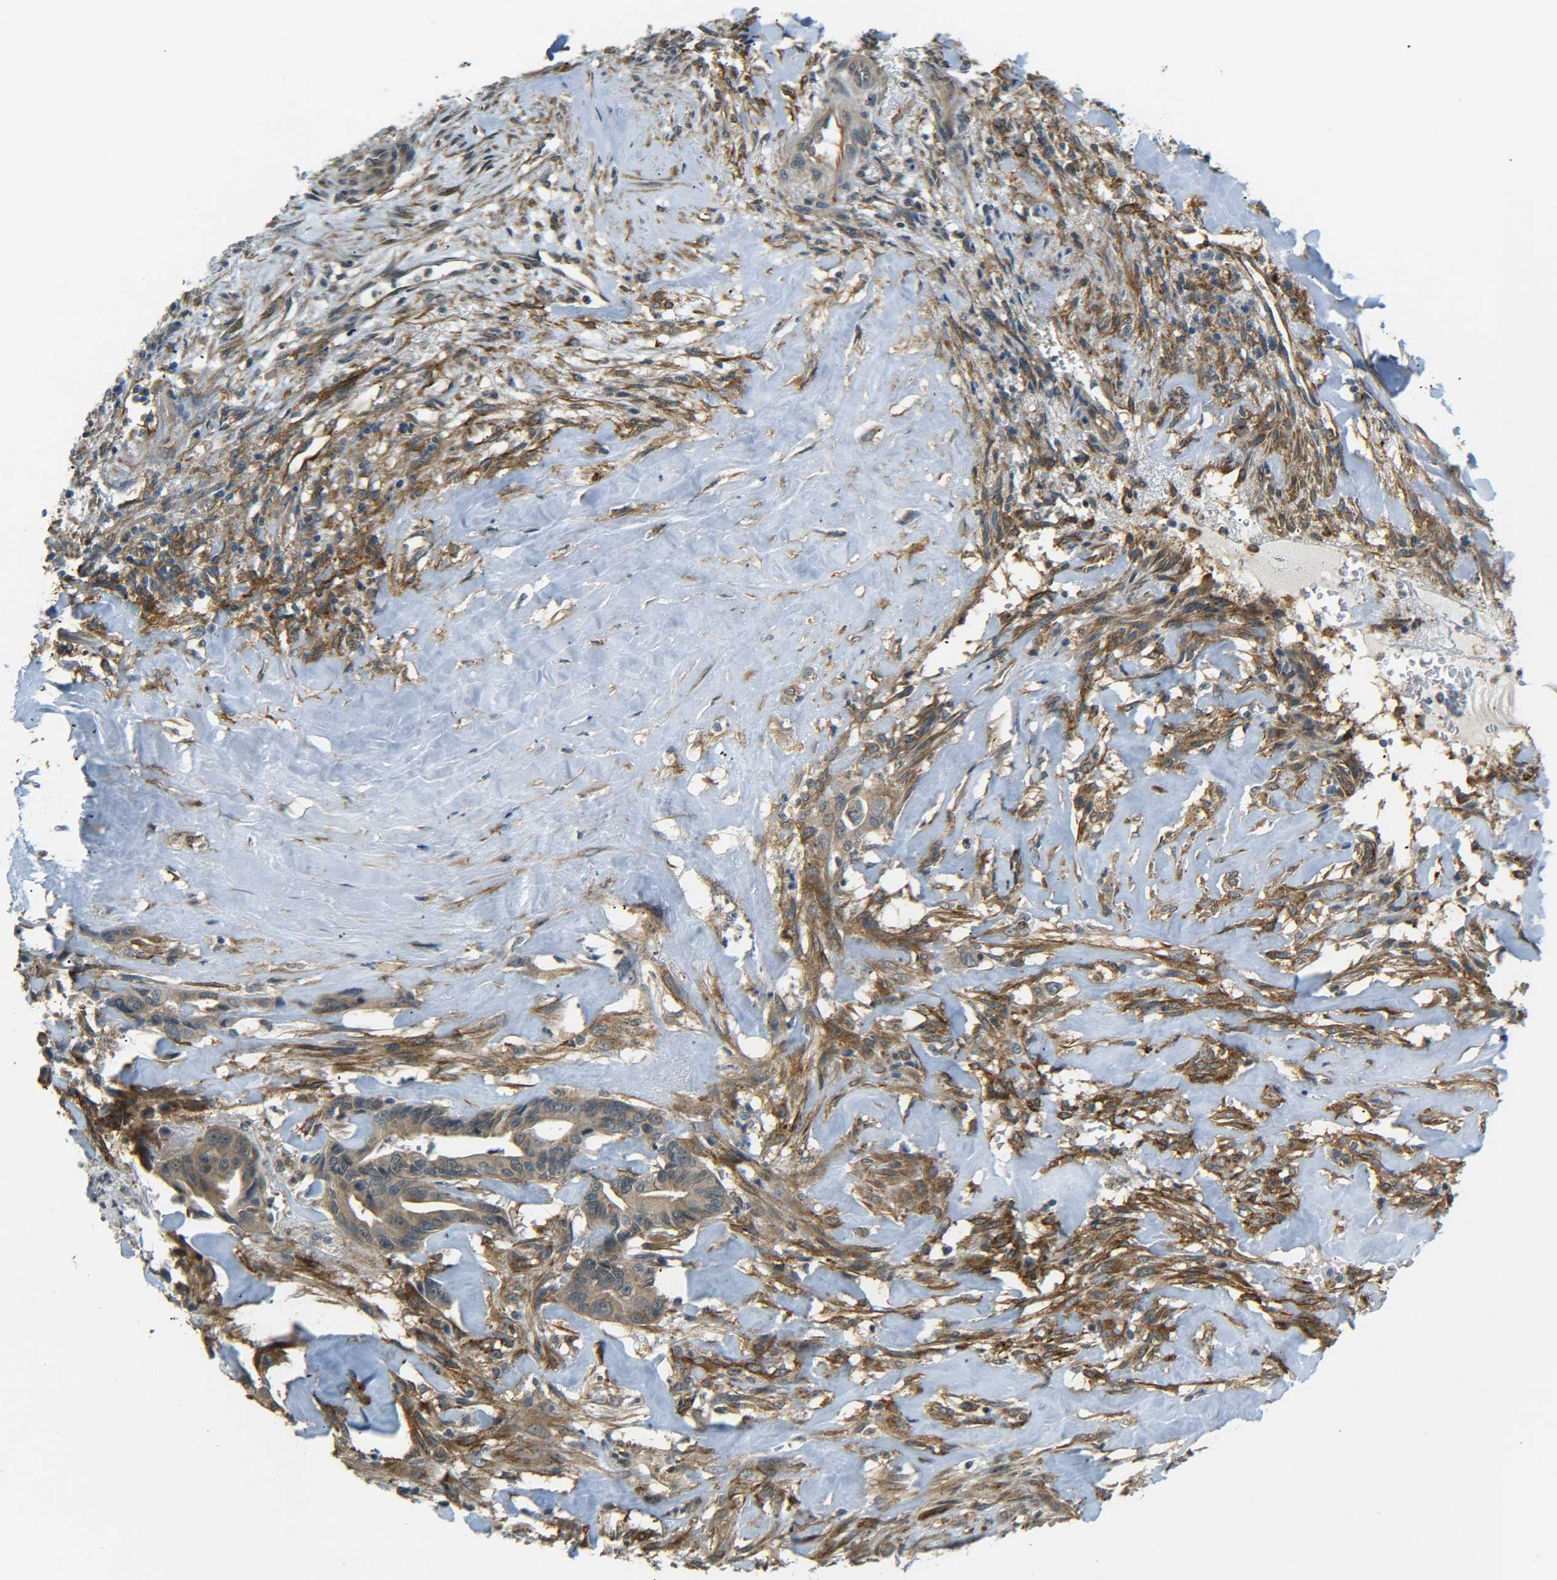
{"staining": {"intensity": "moderate", "quantity": ">75%", "location": "cytoplasmic/membranous"}, "tissue": "liver cancer", "cell_type": "Tumor cells", "image_type": "cancer", "snomed": [{"axis": "morphology", "description": "Cholangiocarcinoma"}, {"axis": "topography", "description": "Liver"}], "caption": "Immunohistochemistry (IHC) histopathology image of neoplastic tissue: human liver cancer stained using immunohistochemistry (IHC) shows medium levels of moderate protein expression localized specifically in the cytoplasmic/membranous of tumor cells, appearing as a cytoplasmic/membranous brown color.", "gene": "DAB2", "patient": {"sex": "female", "age": 67}}